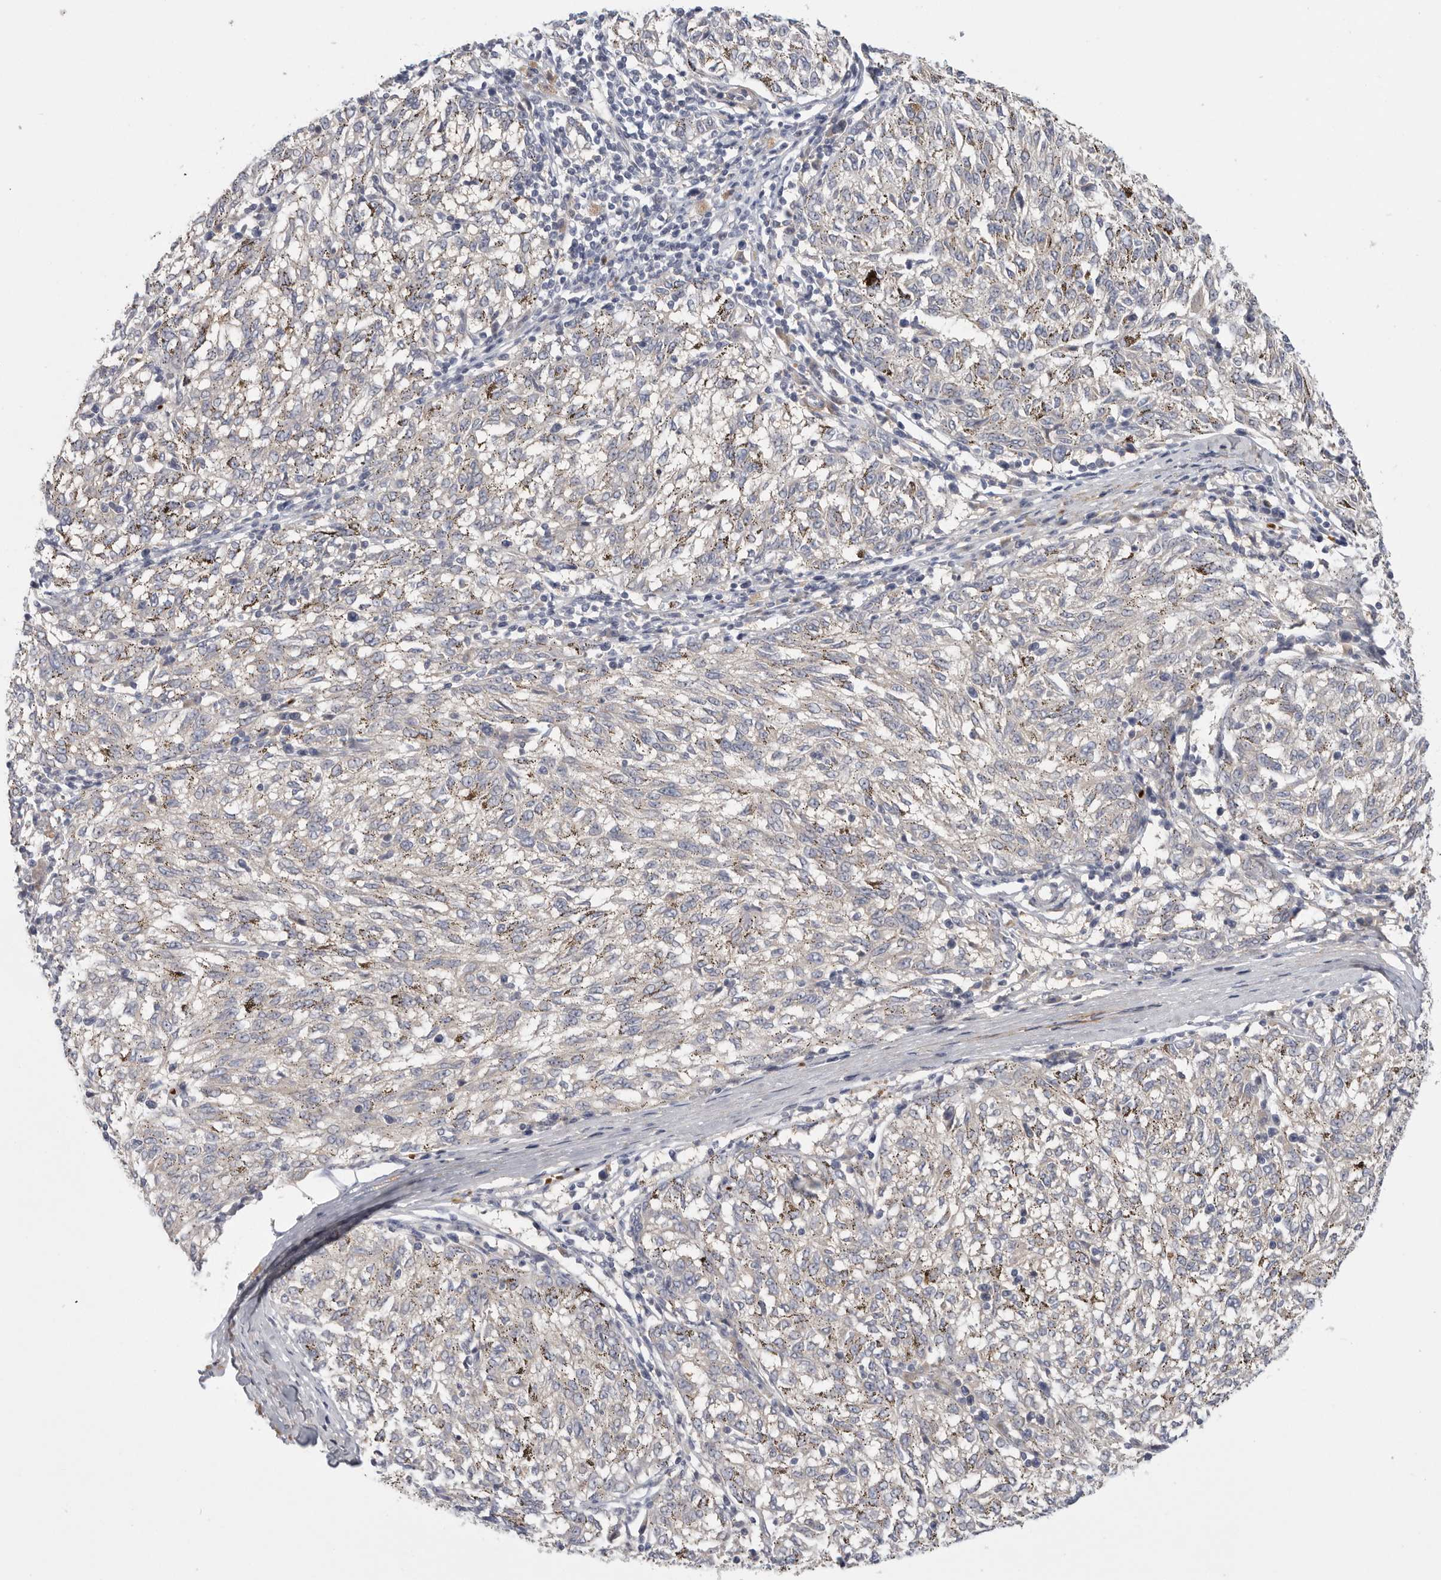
{"staining": {"intensity": "negative", "quantity": "none", "location": "none"}, "tissue": "melanoma", "cell_type": "Tumor cells", "image_type": "cancer", "snomed": [{"axis": "morphology", "description": "Malignant melanoma, NOS"}, {"axis": "topography", "description": "Skin"}], "caption": "Image shows no protein expression in tumor cells of malignant melanoma tissue.", "gene": "CFAP298", "patient": {"sex": "female", "age": 72}}